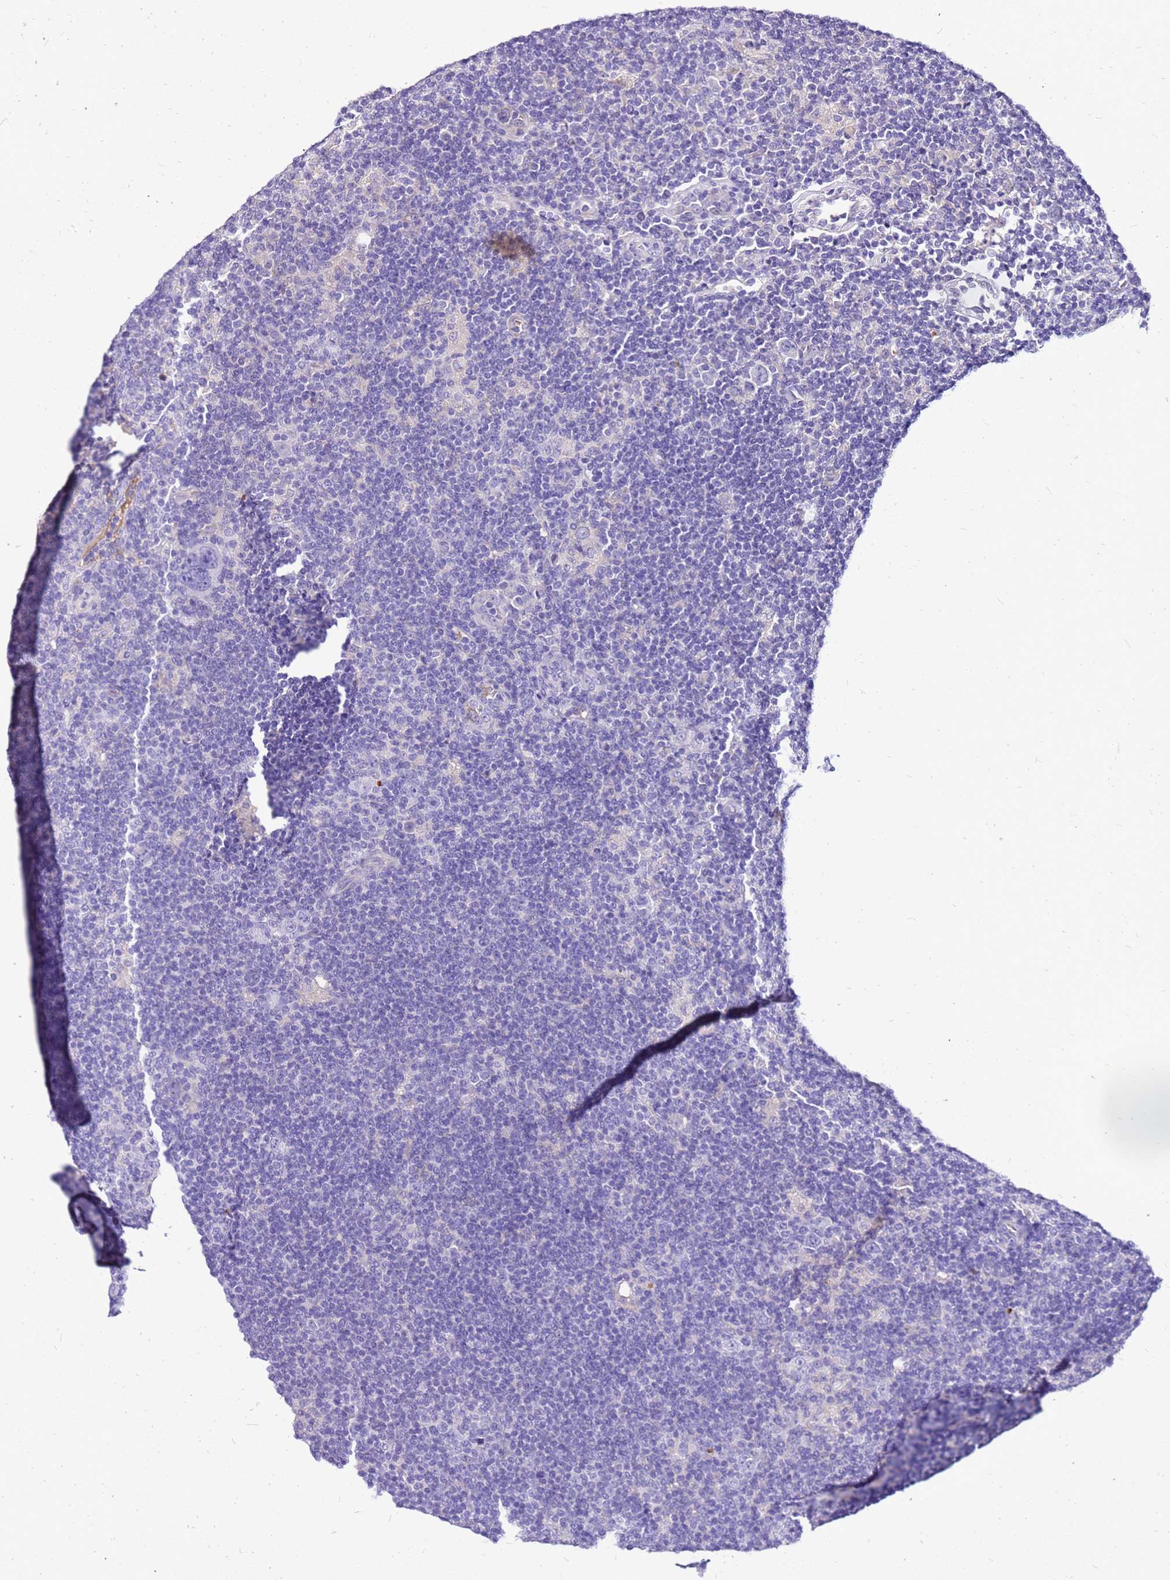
{"staining": {"intensity": "negative", "quantity": "none", "location": "none"}, "tissue": "lymphoma", "cell_type": "Tumor cells", "image_type": "cancer", "snomed": [{"axis": "morphology", "description": "Hodgkin's disease, NOS"}, {"axis": "topography", "description": "Lymph node"}], "caption": "DAB (3,3'-diaminobenzidine) immunohistochemical staining of Hodgkin's disease shows no significant positivity in tumor cells.", "gene": "DCDC2B", "patient": {"sex": "female", "age": 57}}